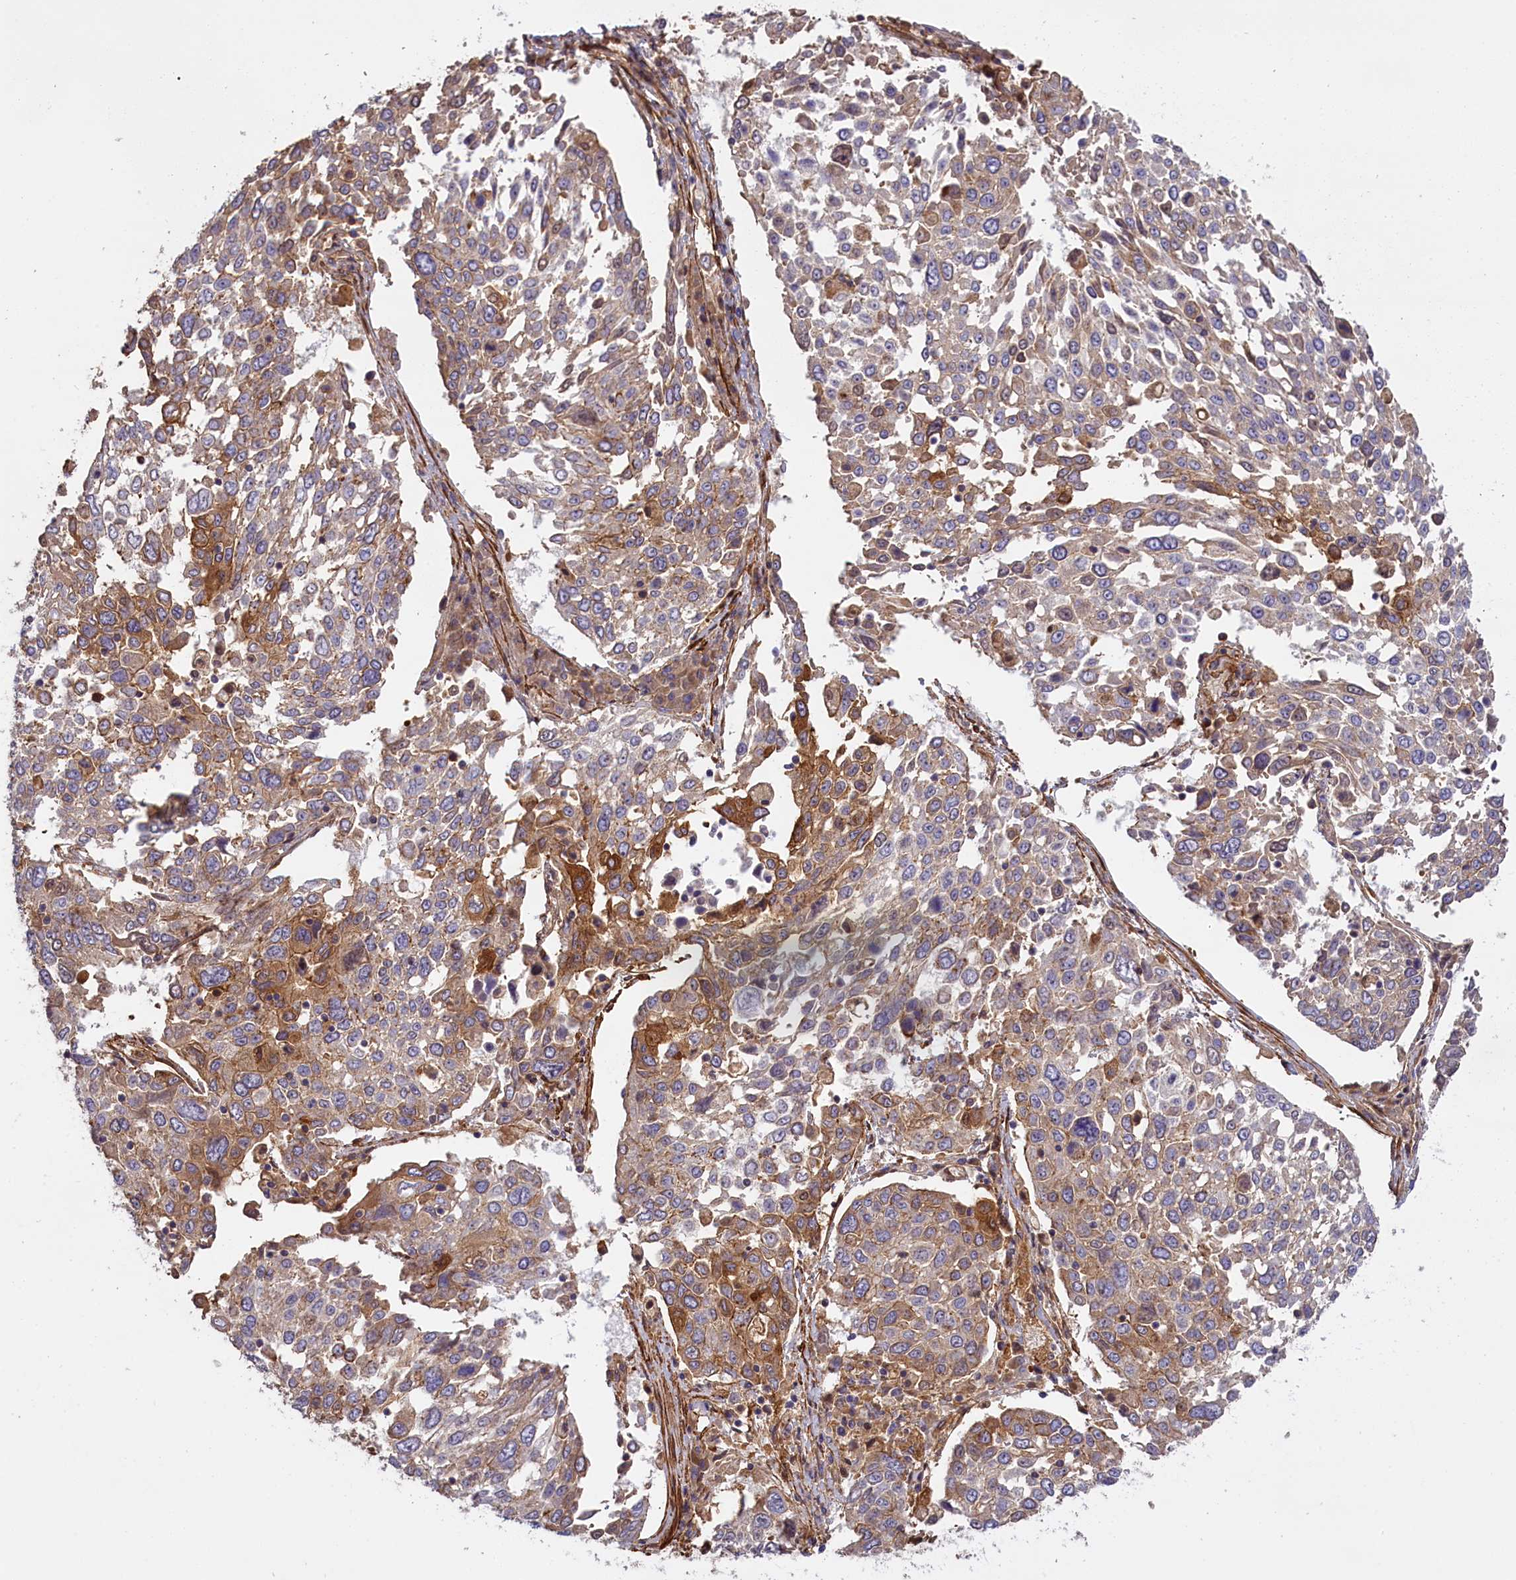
{"staining": {"intensity": "moderate", "quantity": "<25%", "location": "cytoplasmic/membranous"}, "tissue": "lung cancer", "cell_type": "Tumor cells", "image_type": "cancer", "snomed": [{"axis": "morphology", "description": "Squamous cell carcinoma, NOS"}, {"axis": "topography", "description": "Lung"}], "caption": "Human lung cancer stained with a brown dye exhibits moderate cytoplasmic/membranous positive expression in about <25% of tumor cells.", "gene": "FUZ", "patient": {"sex": "male", "age": 65}}